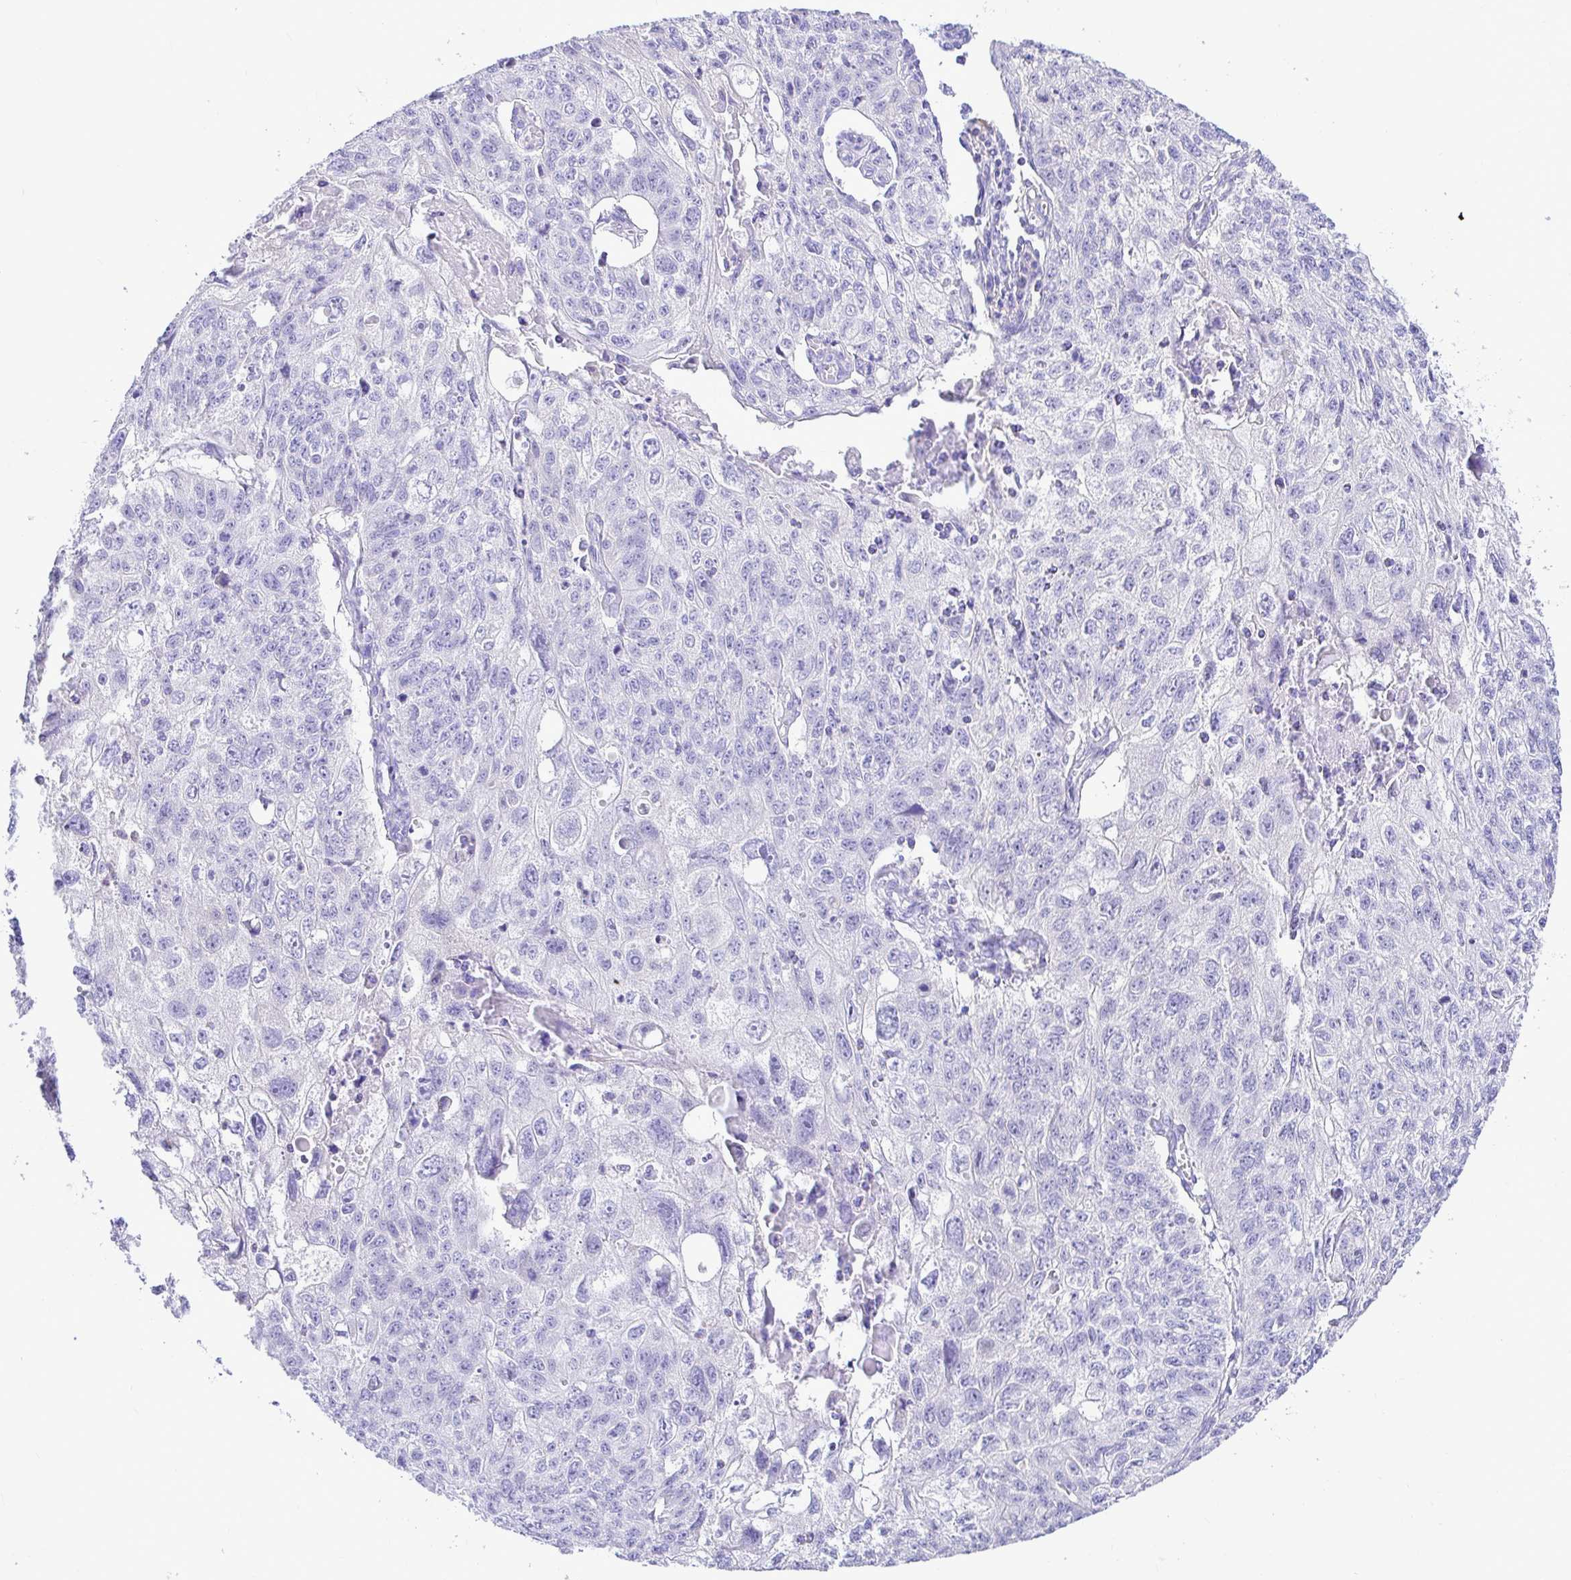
{"staining": {"intensity": "negative", "quantity": "none", "location": "none"}, "tissue": "lung cancer", "cell_type": "Tumor cells", "image_type": "cancer", "snomed": [{"axis": "morphology", "description": "Normal morphology"}, {"axis": "morphology", "description": "Aneuploidy"}, {"axis": "morphology", "description": "Squamous cell carcinoma, NOS"}, {"axis": "topography", "description": "Lymph node"}, {"axis": "topography", "description": "Lung"}], "caption": "High magnification brightfield microscopy of lung squamous cell carcinoma stained with DAB (3,3'-diaminobenzidine) (brown) and counterstained with hematoxylin (blue): tumor cells show no significant expression. Brightfield microscopy of immunohistochemistry (IHC) stained with DAB (3,3'-diaminobenzidine) (brown) and hematoxylin (blue), captured at high magnification.", "gene": "BACE2", "patient": {"sex": "female", "age": 76}}